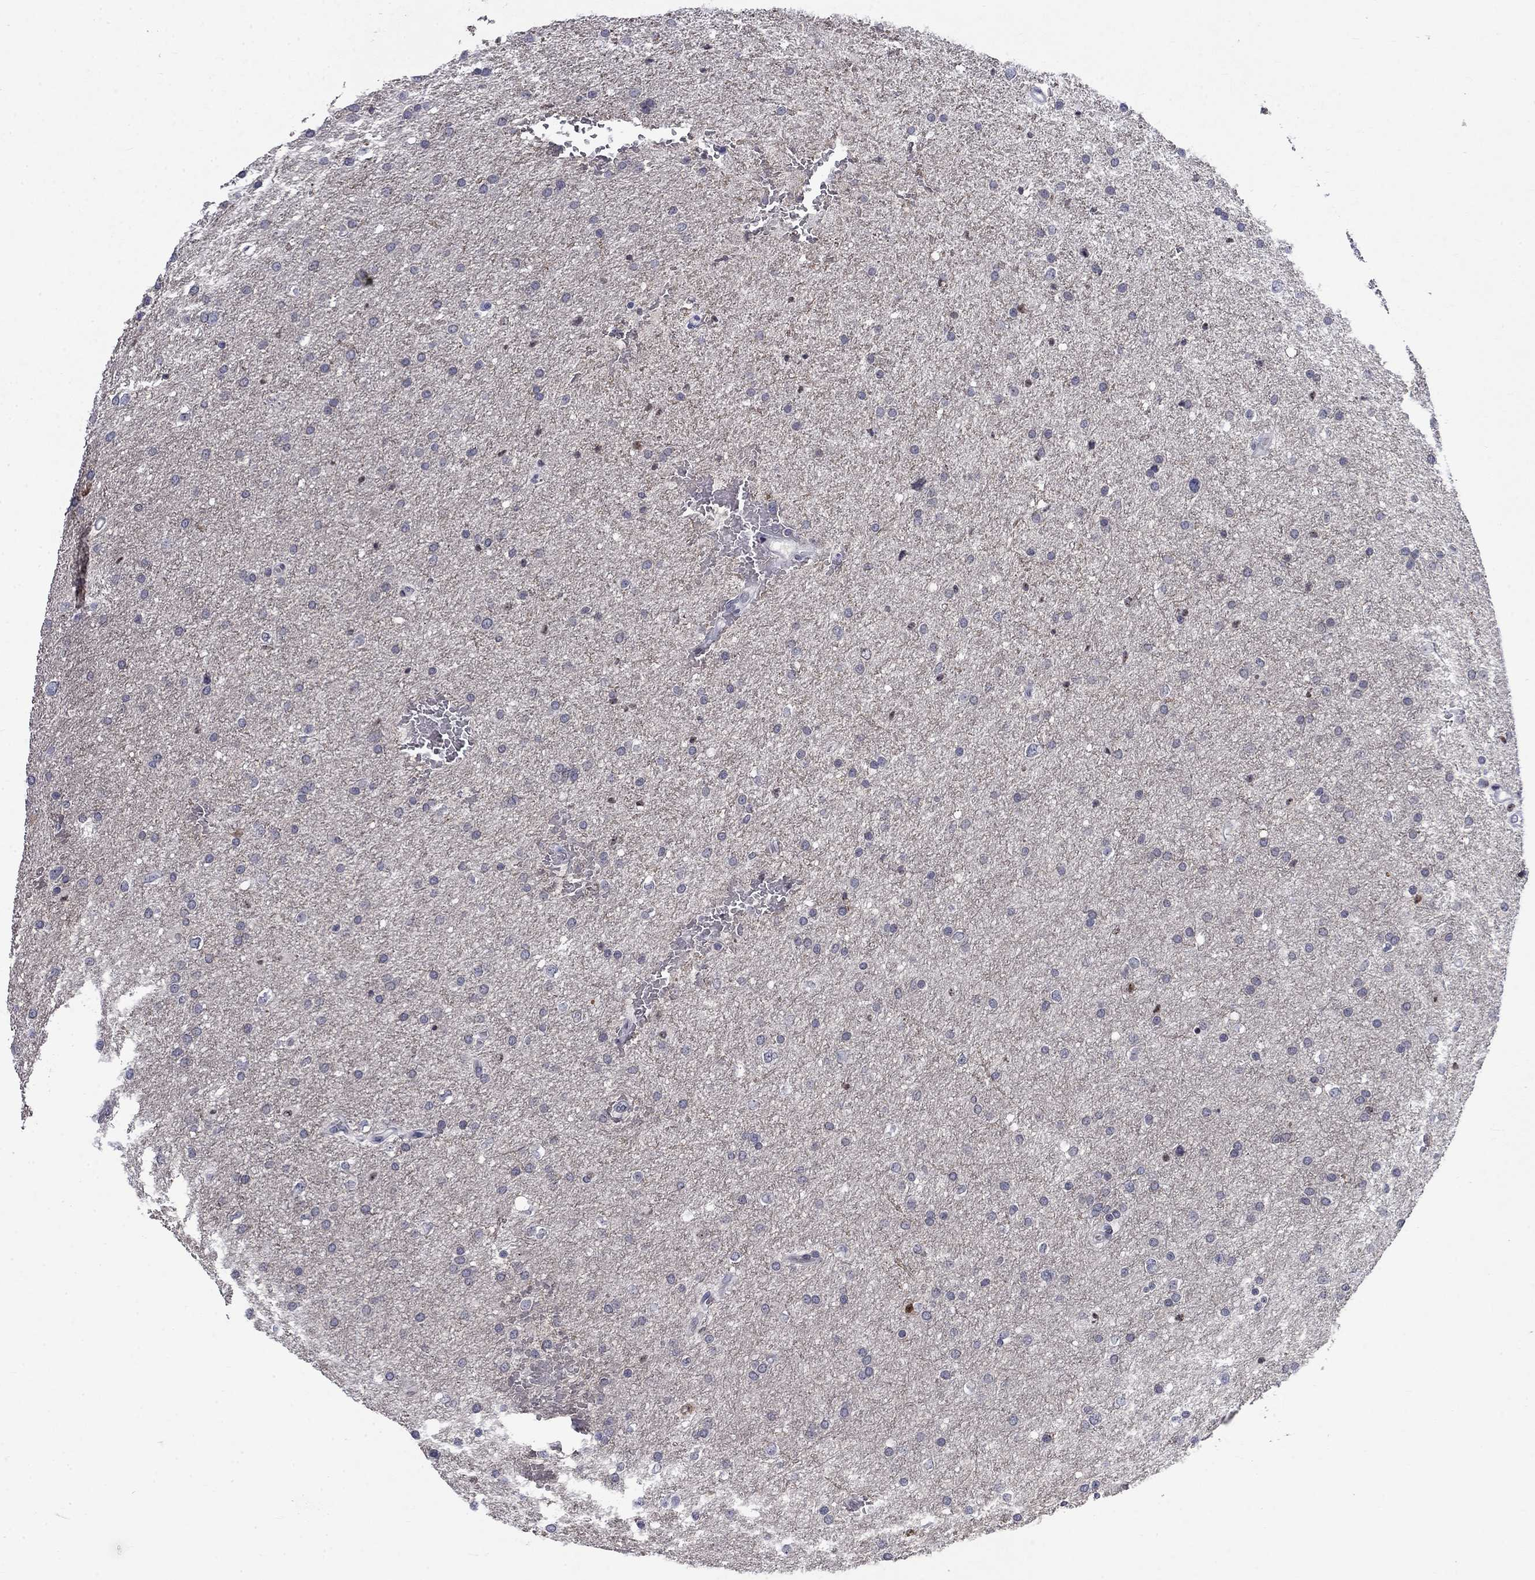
{"staining": {"intensity": "negative", "quantity": "none", "location": "none"}, "tissue": "glioma", "cell_type": "Tumor cells", "image_type": "cancer", "snomed": [{"axis": "morphology", "description": "Glioma, malignant, Low grade"}, {"axis": "topography", "description": "Brain"}], "caption": "High power microscopy photomicrograph of an immunohistochemistry (IHC) photomicrograph of low-grade glioma (malignant), revealing no significant expression in tumor cells.", "gene": "NSMF", "patient": {"sex": "female", "age": 37}}